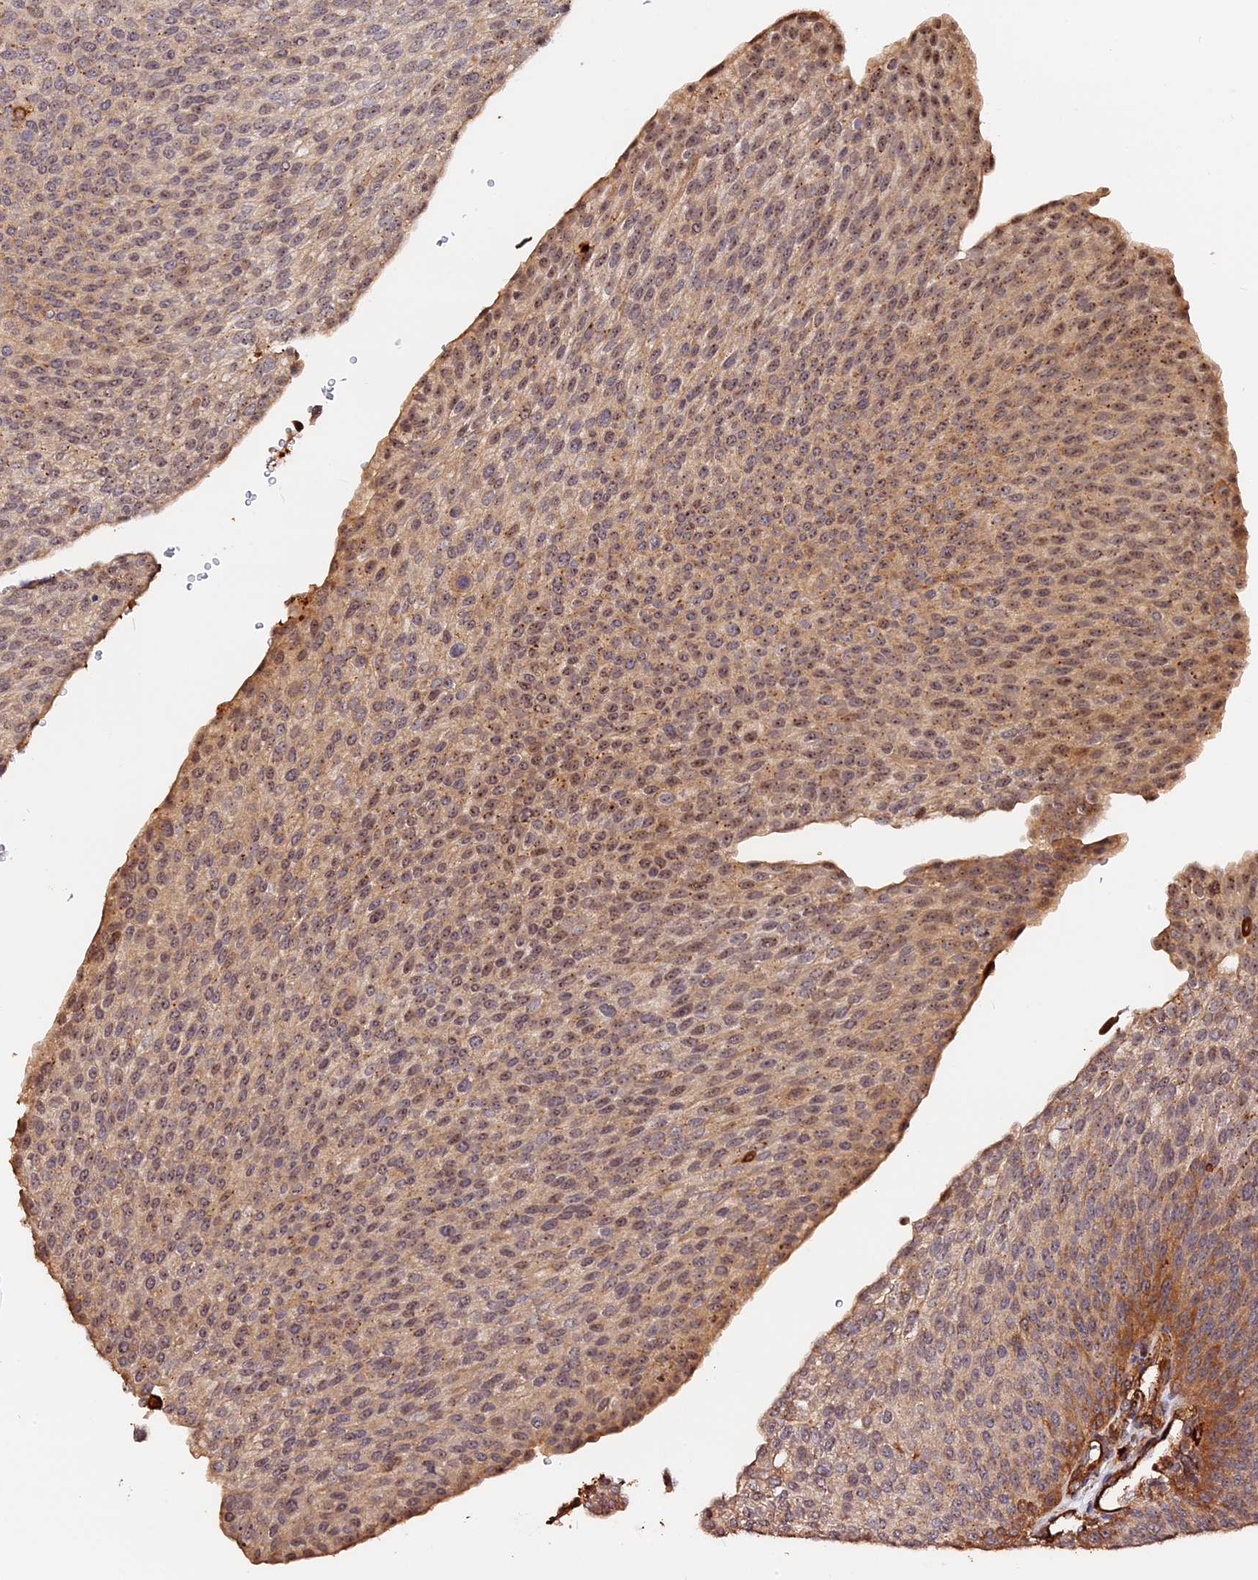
{"staining": {"intensity": "moderate", "quantity": "25%-75%", "location": "cytoplasmic/membranous,nuclear"}, "tissue": "urothelial cancer", "cell_type": "Tumor cells", "image_type": "cancer", "snomed": [{"axis": "morphology", "description": "Urothelial carcinoma, High grade"}, {"axis": "topography", "description": "Urinary bladder"}], "caption": "A brown stain labels moderate cytoplasmic/membranous and nuclear positivity of a protein in human urothelial carcinoma (high-grade) tumor cells. Ihc stains the protein of interest in brown and the nuclei are stained blue.", "gene": "MMP15", "patient": {"sex": "female", "age": 79}}